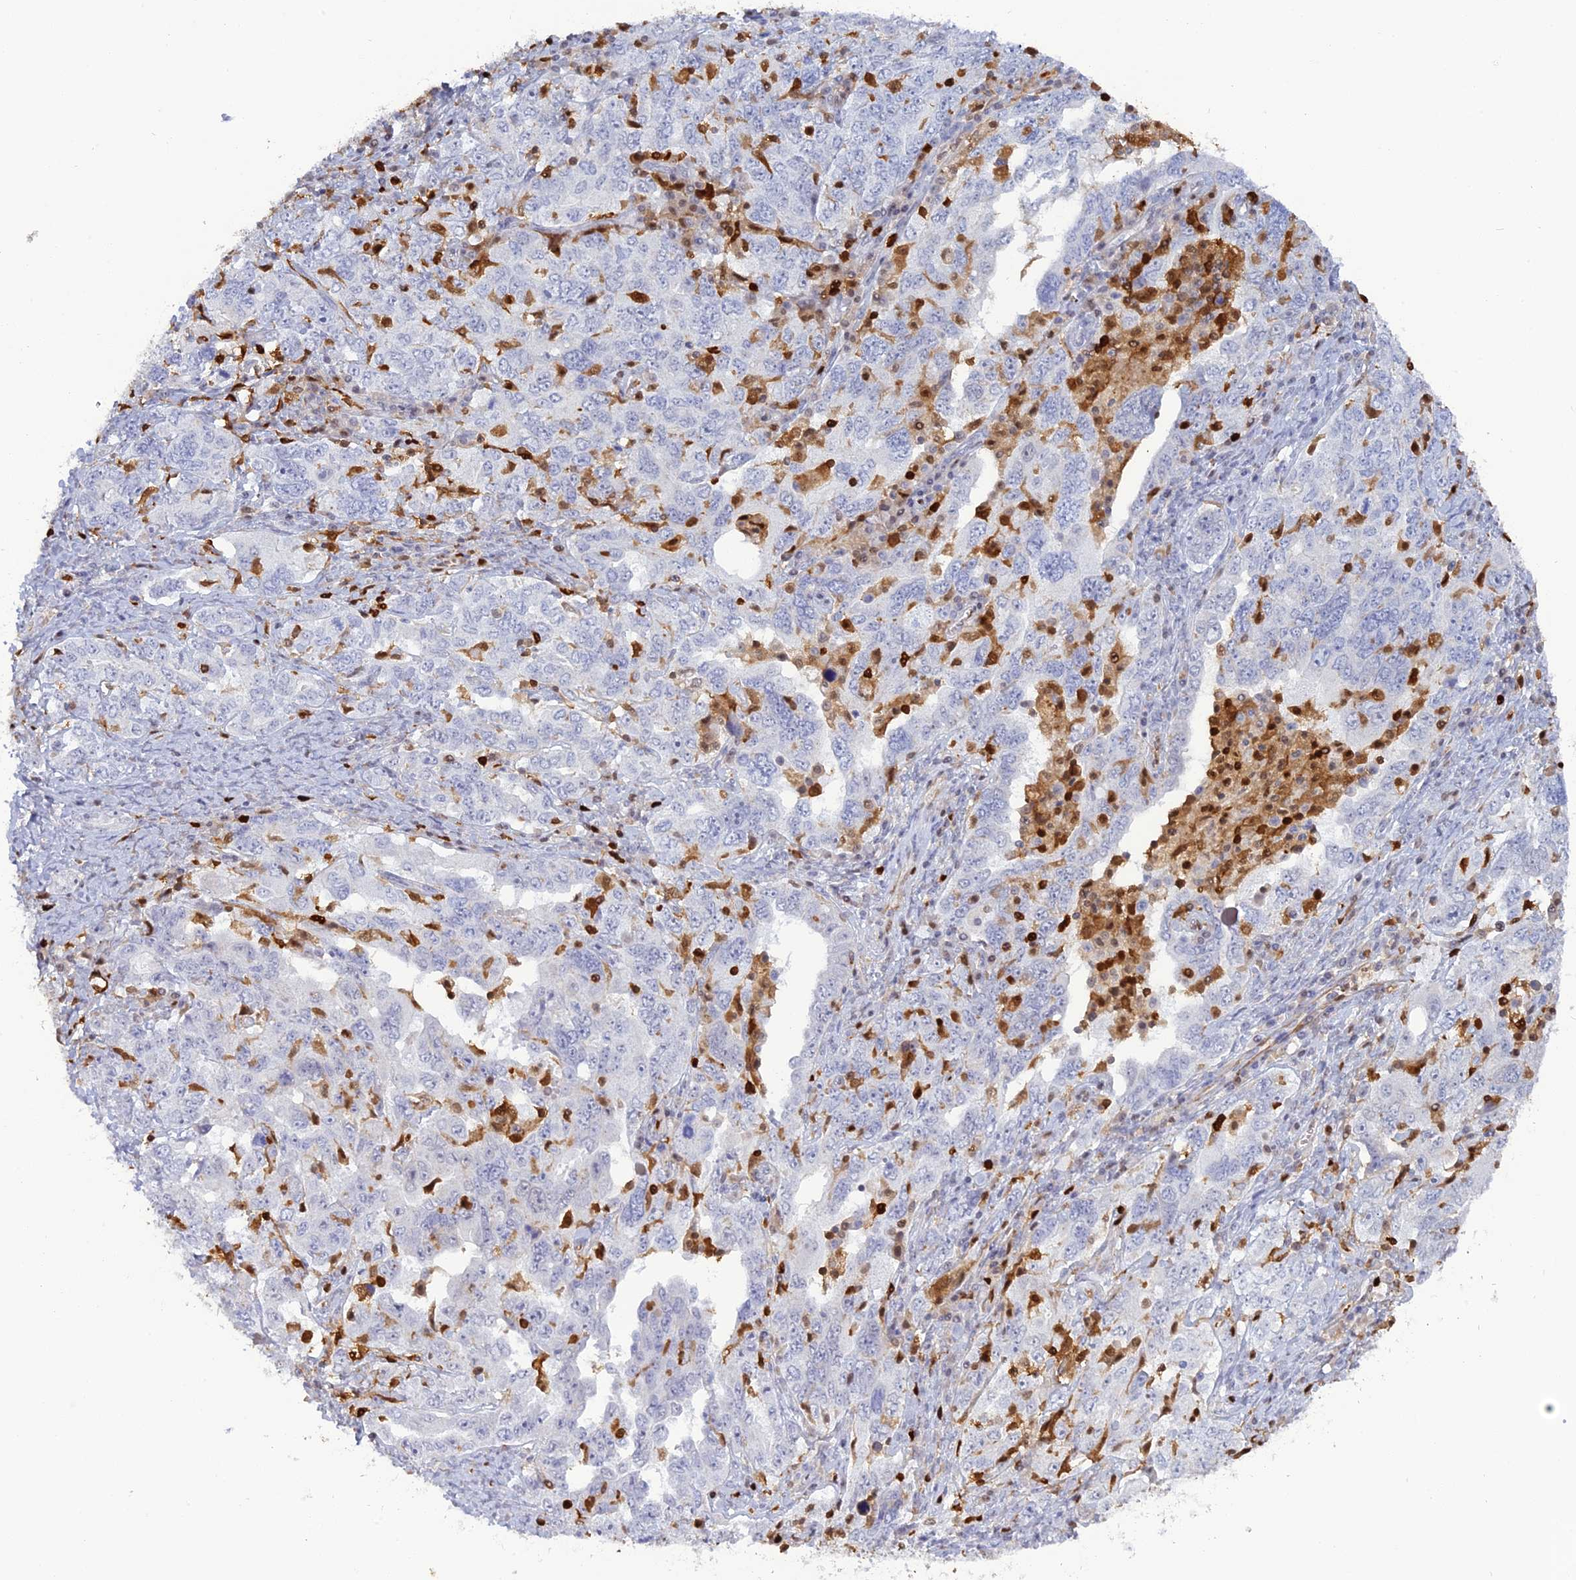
{"staining": {"intensity": "negative", "quantity": "none", "location": "none"}, "tissue": "ovarian cancer", "cell_type": "Tumor cells", "image_type": "cancer", "snomed": [{"axis": "morphology", "description": "Carcinoma, endometroid"}, {"axis": "topography", "description": "Ovary"}], "caption": "Immunohistochemistry photomicrograph of ovarian endometroid carcinoma stained for a protein (brown), which displays no positivity in tumor cells.", "gene": "PGBD4", "patient": {"sex": "female", "age": 62}}